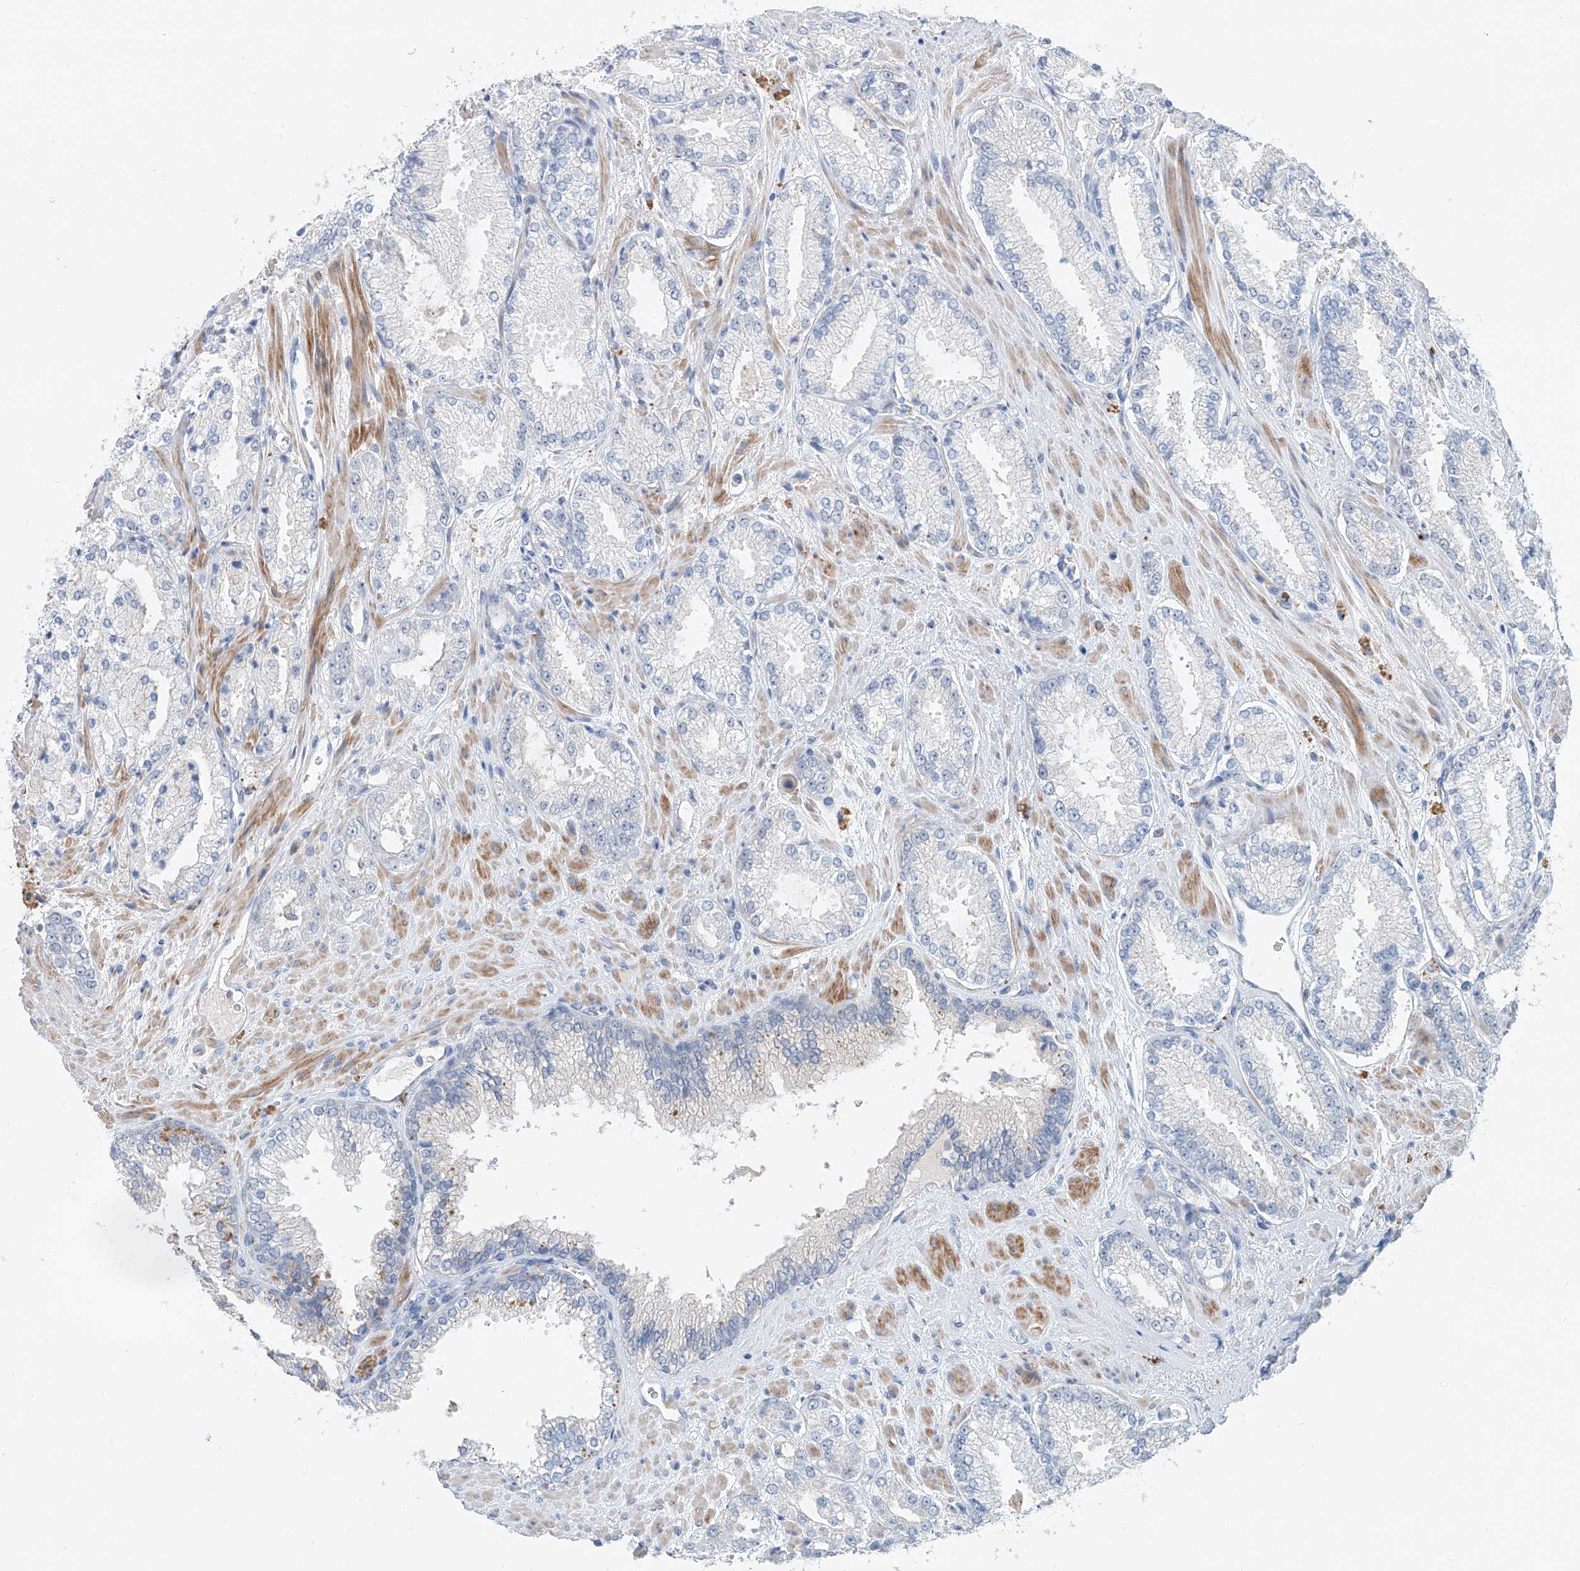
{"staining": {"intensity": "negative", "quantity": "none", "location": "none"}, "tissue": "prostate cancer", "cell_type": "Tumor cells", "image_type": "cancer", "snomed": [{"axis": "morphology", "description": "Adenocarcinoma, High grade"}, {"axis": "topography", "description": "Prostate"}], "caption": "DAB (3,3'-diaminobenzidine) immunohistochemical staining of human prostate cancer (adenocarcinoma (high-grade)) displays no significant staining in tumor cells.", "gene": "ANKRD34A", "patient": {"sex": "male", "age": 73}}